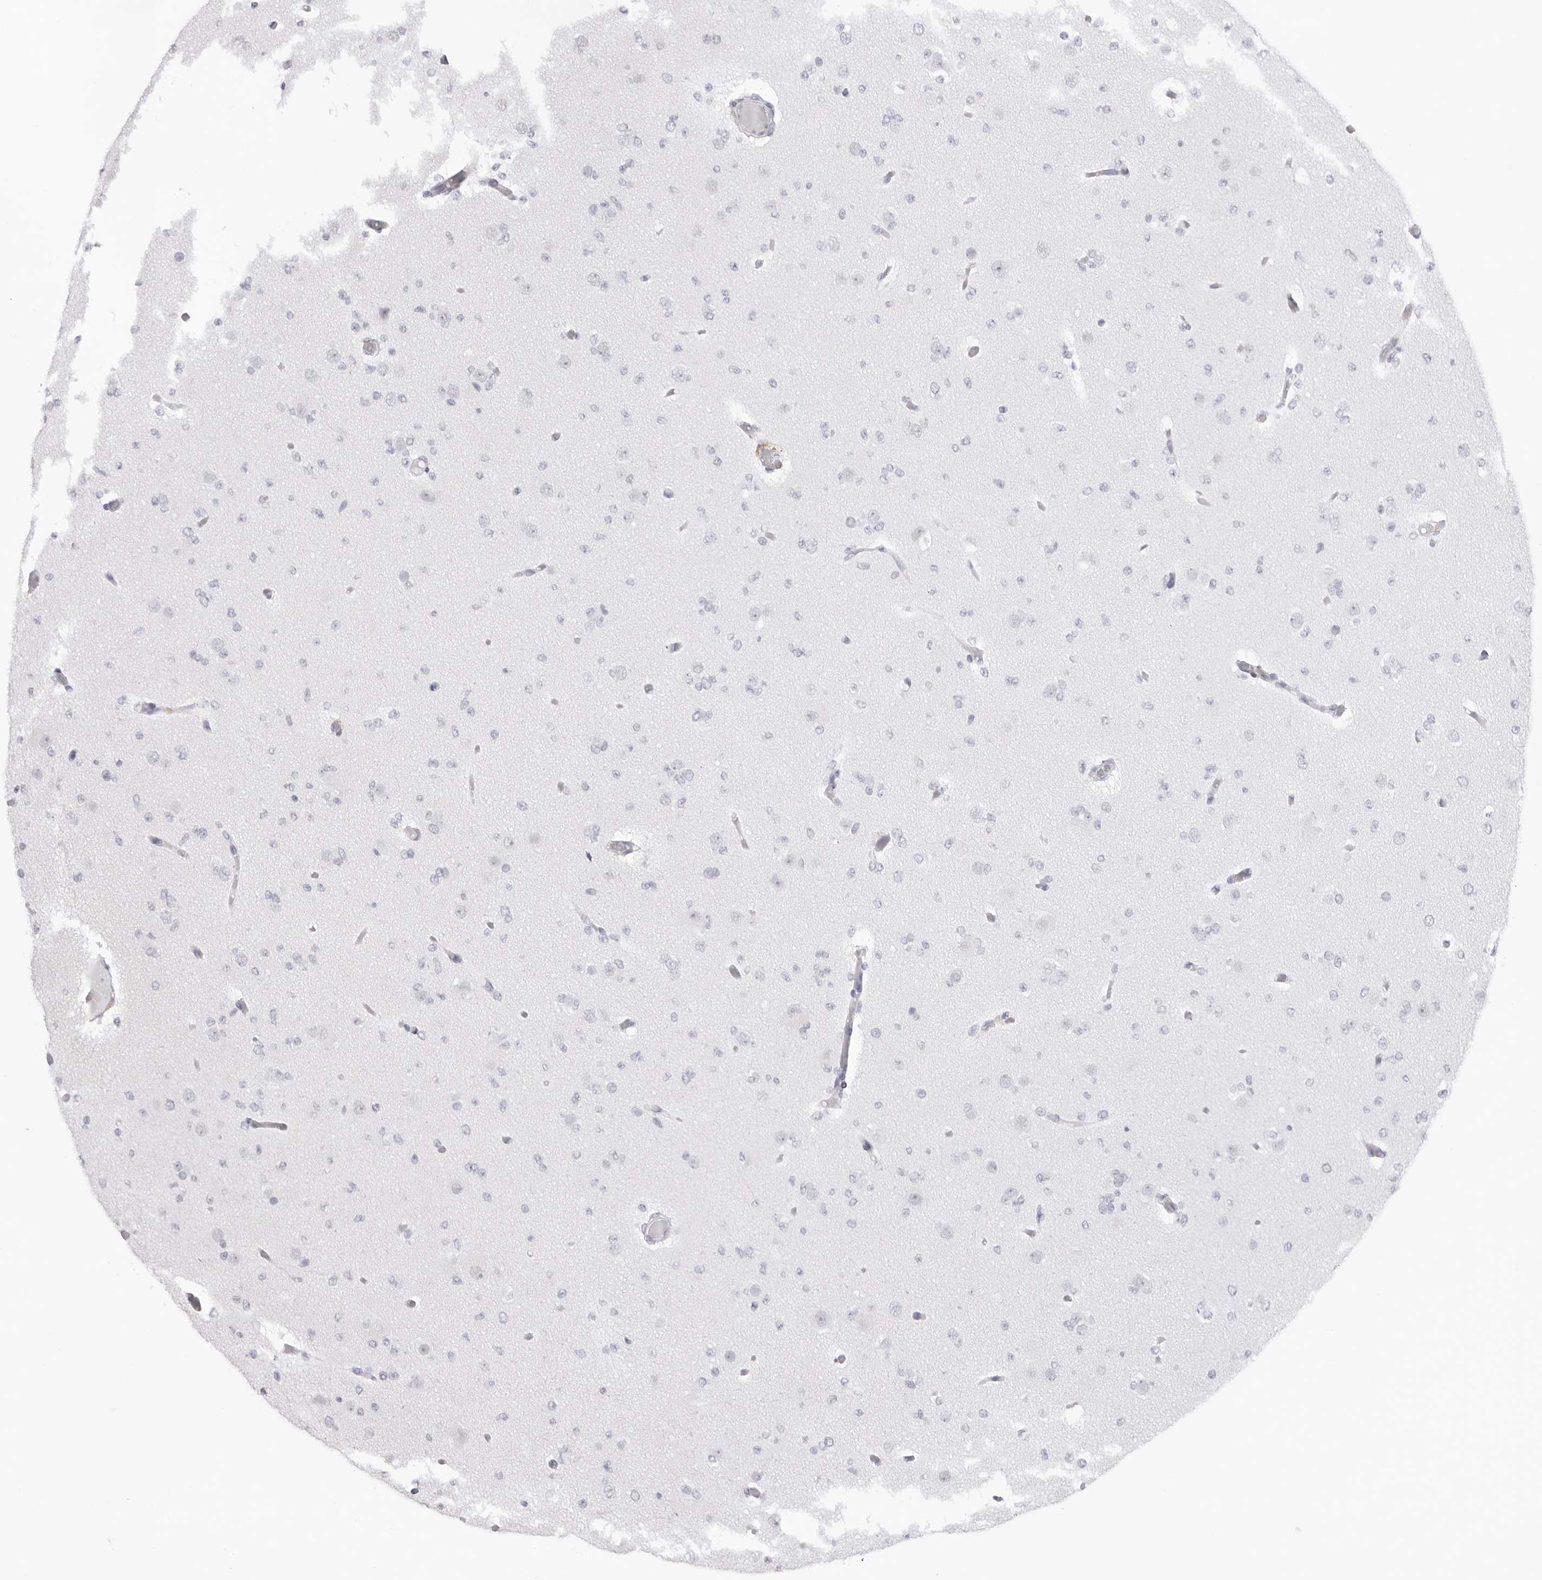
{"staining": {"intensity": "negative", "quantity": "none", "location": "none"}, "tissue": "glioma", "cell_type": "Tumor cells", "image_type": "cancer", "snomed": [{"axis": "morphology", "description": "Glioma, malignant, Low grade"}, {"axis": "topography", "description": "Brain"}], "caption": "There is no significant expression in tumor cells of malignant glioma (low-grade).", "gene": "KLK12", "patient": {"sex": "female", "age": 22}}